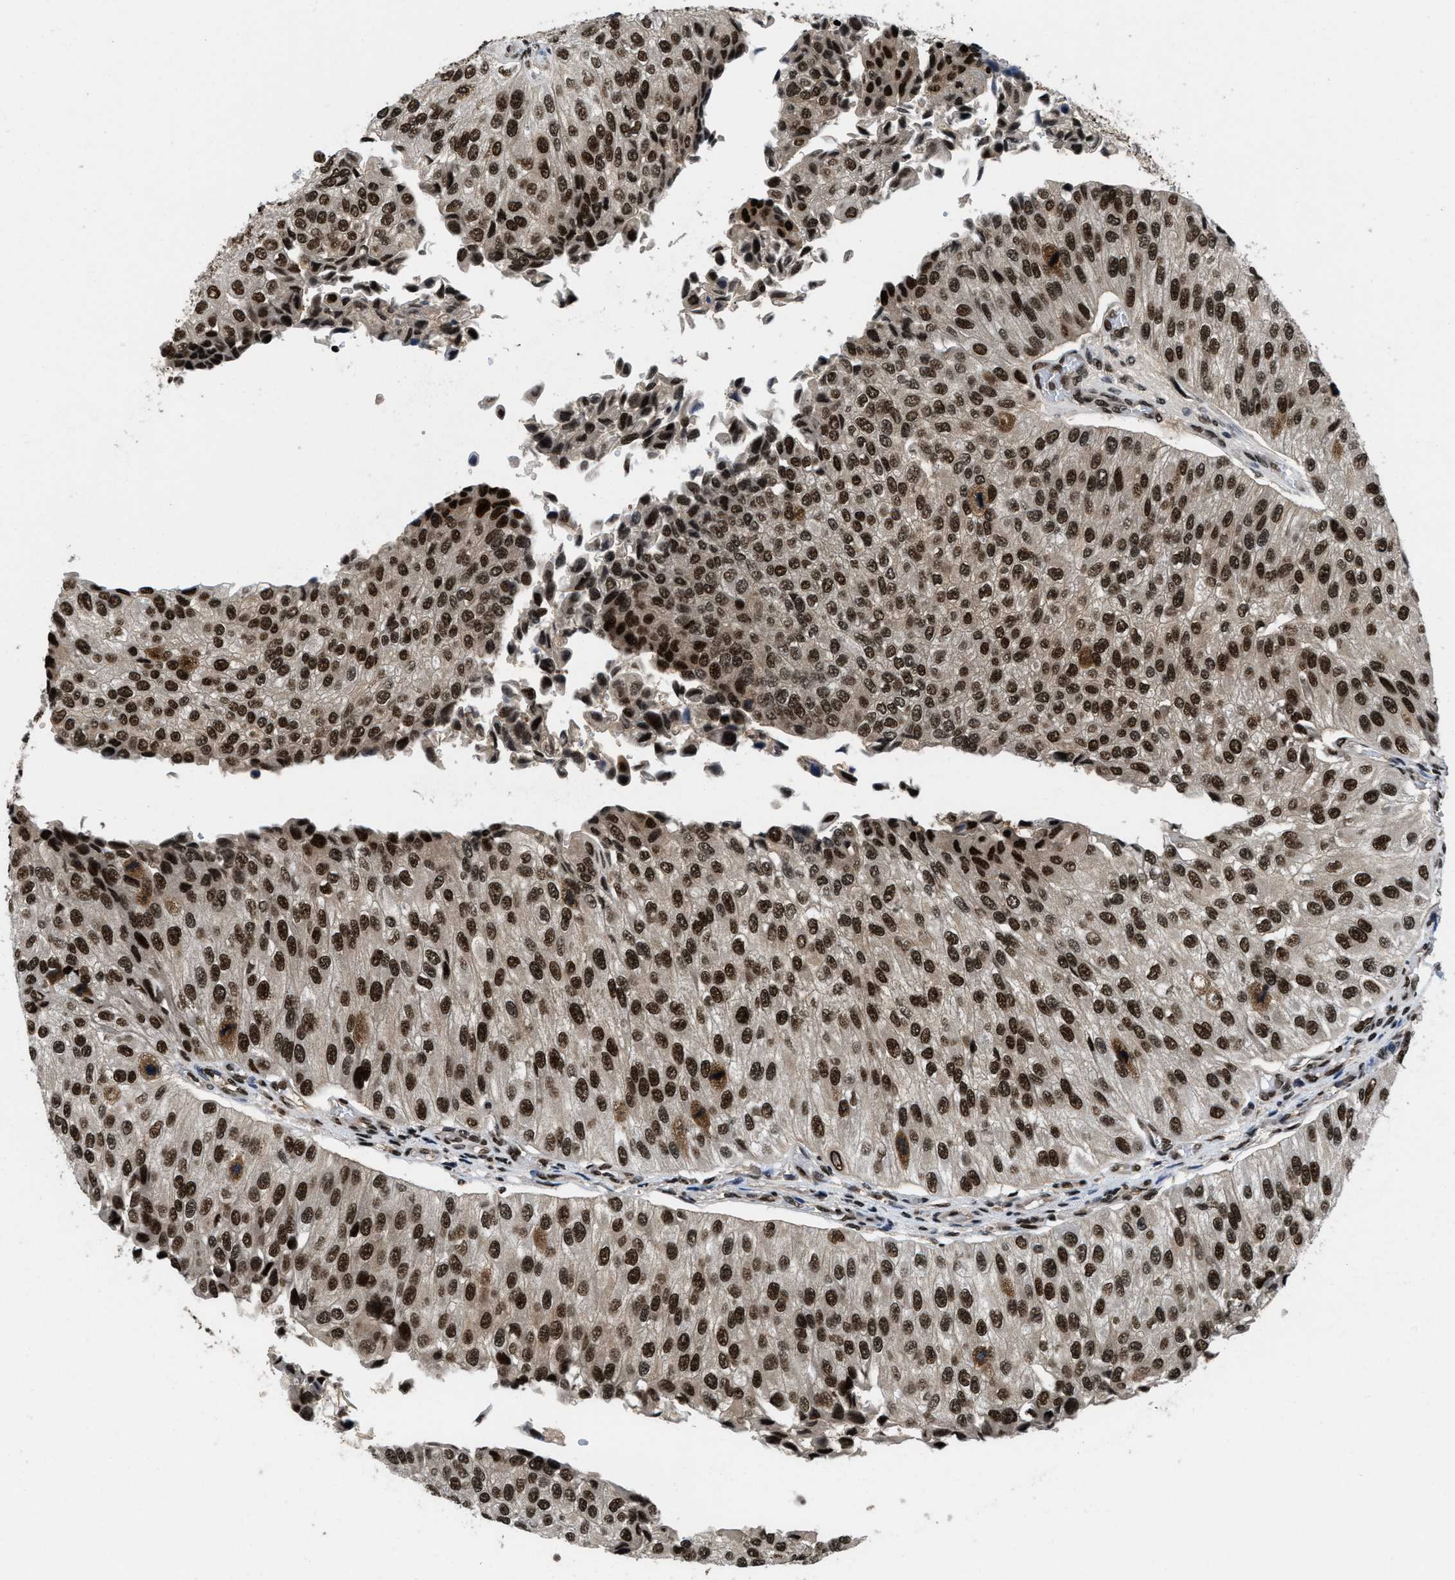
{"staining": {"intensity": "strong", "quantity": ">75%", "location": "nuclear"}, "tissue": "urothelial cancer", "cell_type": "Tumor cells", "image_type": "cancer", "snomed": [{"axis": "morphology", "description": "Urothelial carcinoma, High grade"}, {"axis": "topography", "description": "Kidney"}, {"axis": "topography", "description": "Urinary bladder"}], "caption": "Immunohistochemical staining of high-grade urothelial carcinoma shows strong nuclear protein positivity in approximately >75% of tumor cells.", "gene": "SAFB", "patient": {"sex": "male", "age": 77}}